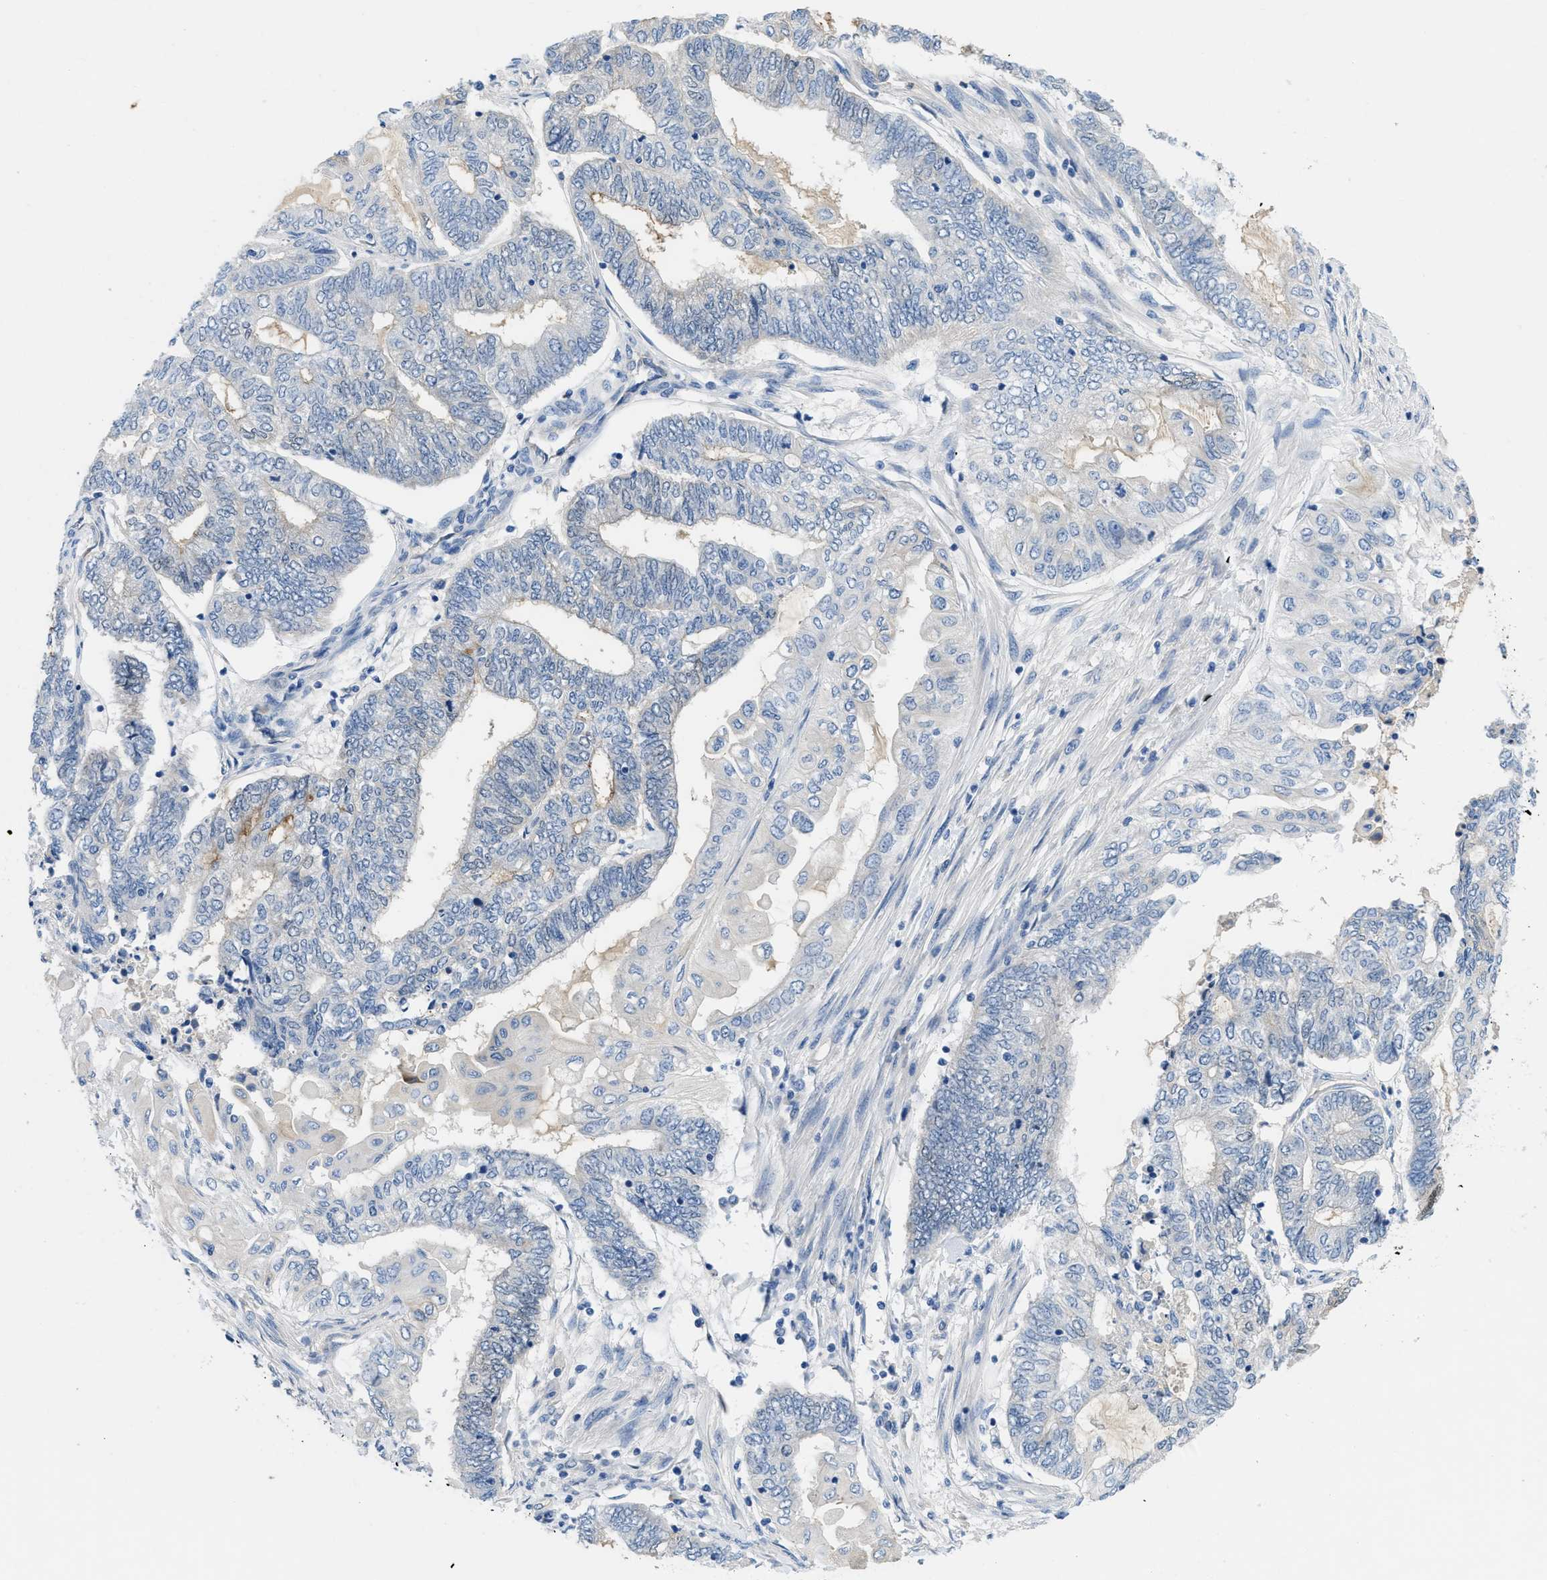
{"staining": {"intensity": "moderate", "quantity": "<25%", "location": "nuclear"}, "tissue": "endometrial cancer", "cell_type": "Tumor cells", "image_type": "cancer", "snomed": [{"axis": "morphology", "description": "Adenocarcinoma, NOS"}, {"axis": "topography", "description": "Uterus"}, {"axis": "topography", "description": "Endometrium"}], "caption": "DAB (3,3'-diaminobenzidine) immunohistochemical staining of human endometrial cancer shows moderate nuclear protein expression in about <25% of tumor cells.", "gene": "PGR", "patient": {"sex": "female", "age": 70}}